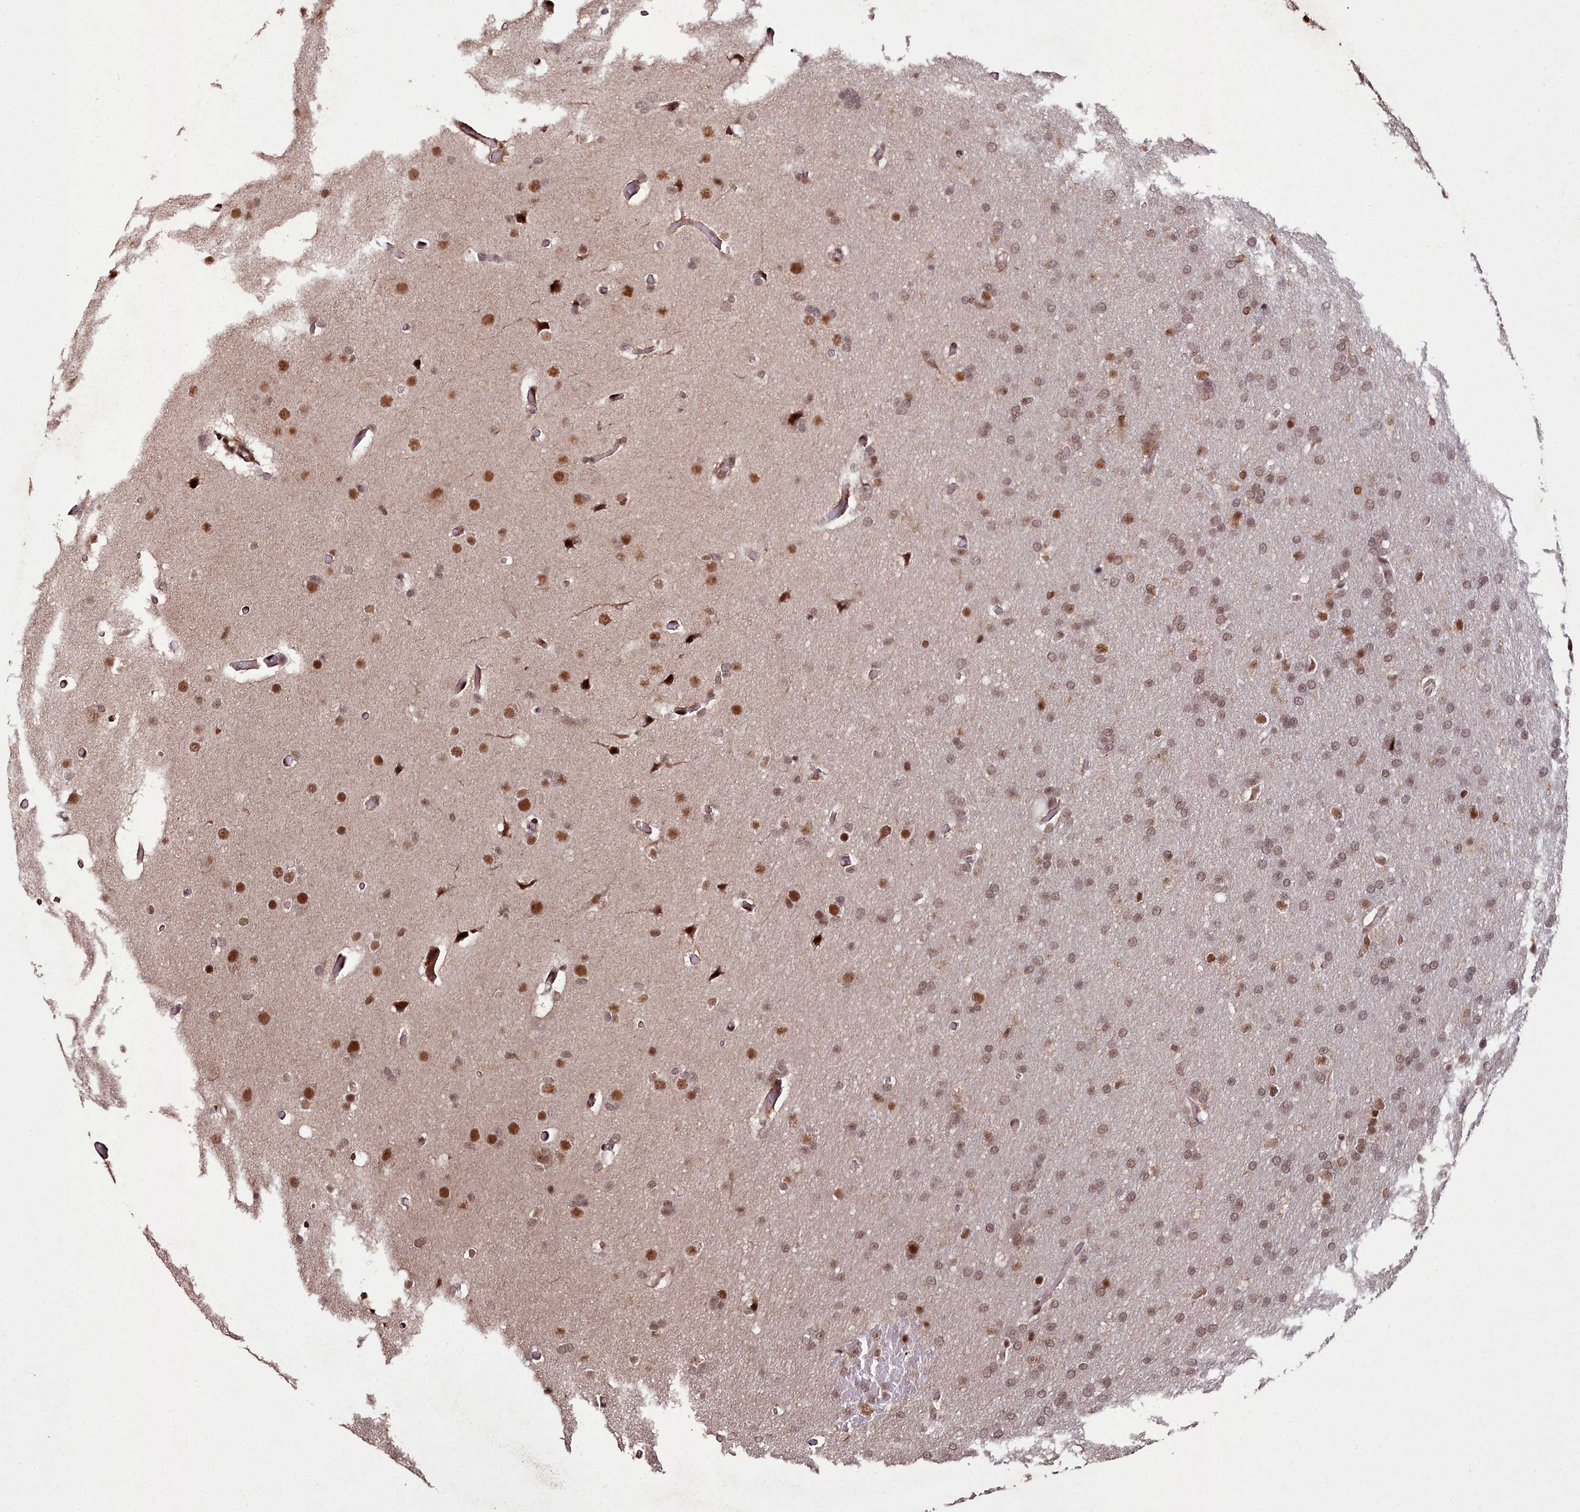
{"staining": {"intensity": "moderate", "quantity": ">75%", "location": "nuclear"}, "tissue": "glioma", "cell_type": "Tumor cells", "image_type": "cancer", "snomed": [{"axis": "morphology", "description": "Glioma, malignant, High grade"}, {"axis": "topography", "description": "Cerebral cortex"}], "caption": "This photomicrograph displays immunohistochemistry staining of malignant glioma (high-grade), with medium moderate nuclear staining in about >75% of tumor cells.", "gene": "CXXC1", "patient": {"sex": "female", "age": 36}}